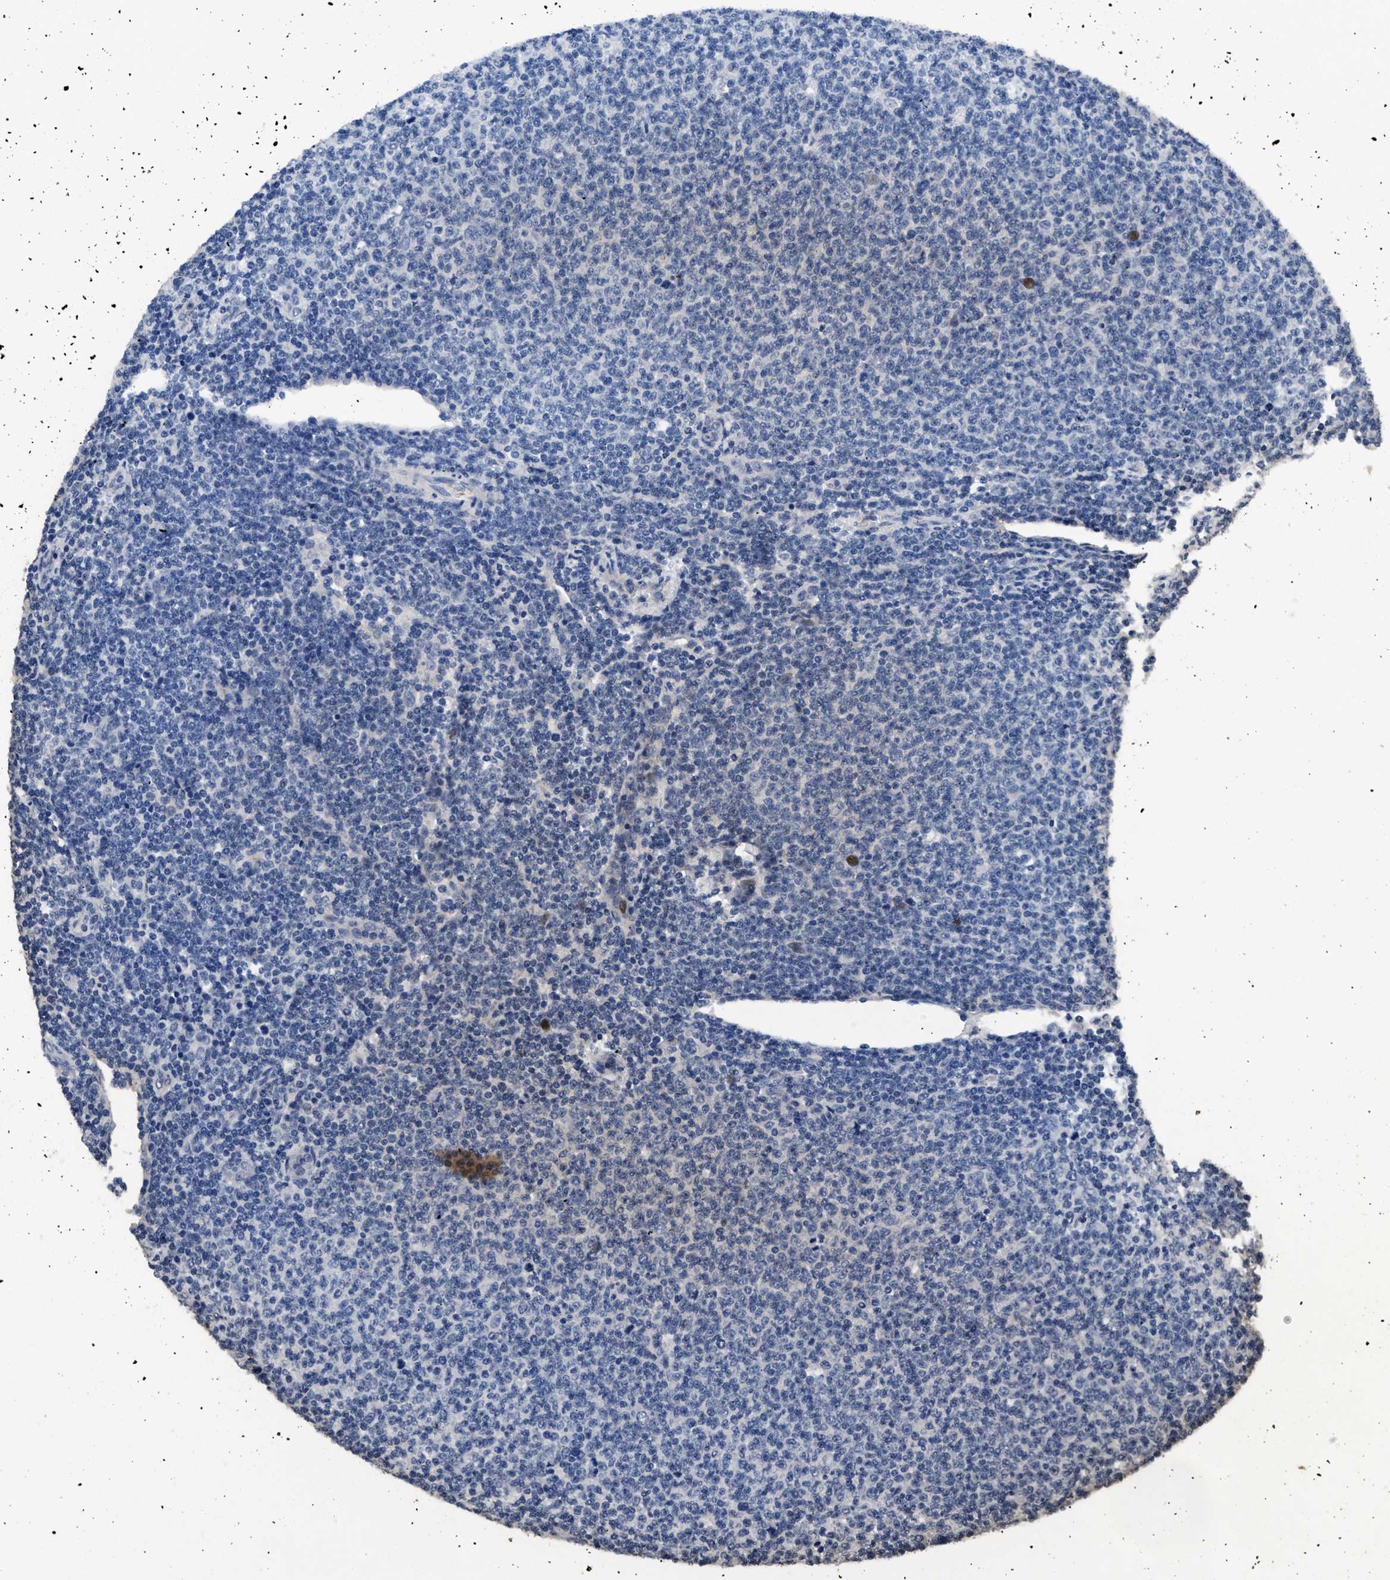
{"staining": {"intensity": "negative", "quantity": "none", "location": "none"}, "tissue": "lymphoma", "cell_type": "Tumor cells", "image_type": "cancer", "snomed": [{"axis": "morphology", "description": "Malignant lymphoma, non-Hodgkin's type, Low grade"}, {"axis": "topography", "description": "Lymph node"}], "caption": "DAB (3,3'-diaminobenzidine) immunohistochemical staining of low-grade malignant lymphoma, non-Hodgkin's type reveals no significant expression in tumor cells.", "gene": "ITGA2B", "patient": {"sex": "male", "age": 66}}